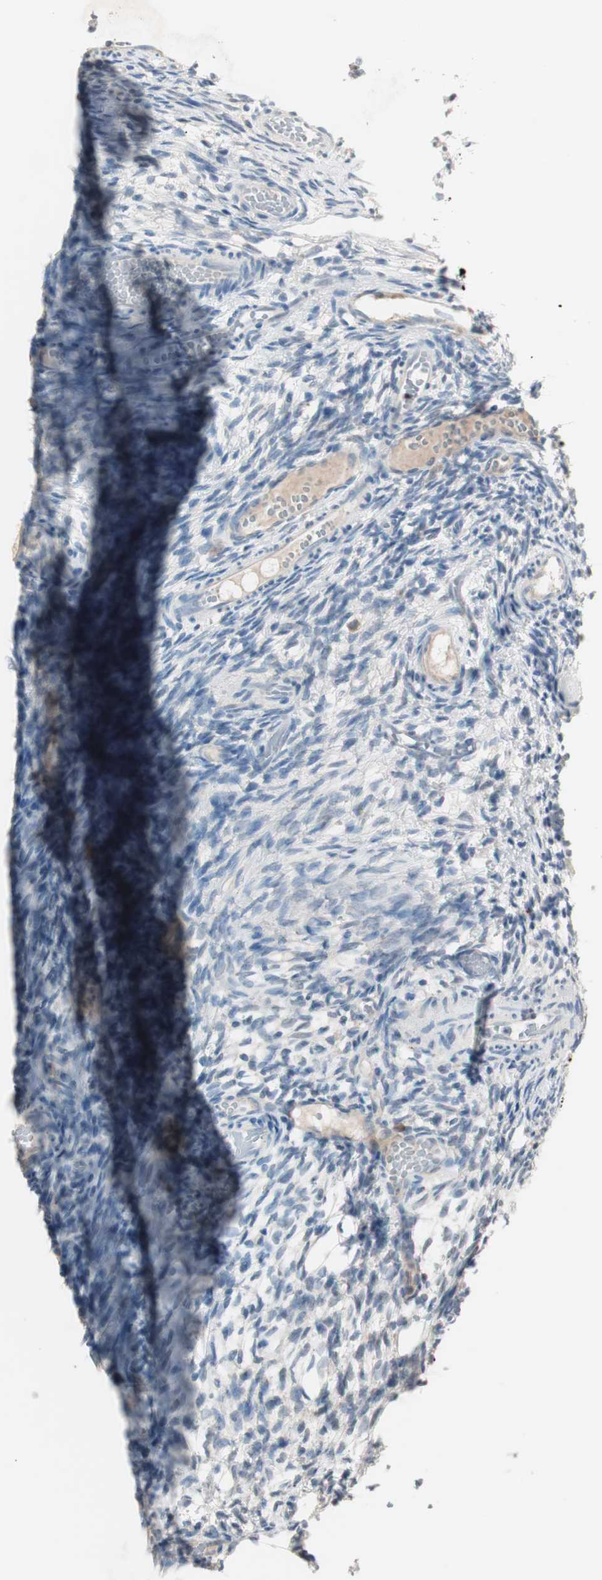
{"staining": {"intensity": "negative", "quantity": "none", "location": "none"}, "tissue": "ovary", "cell_type": "Ovarian stroma cells", "image_type": "normal", "snomed": [{"axis": "morphology", "description": "Normal tissue, NOS"}, {"axis": "topography", "description": "Ovary"}], "caption": "IHC of unremarkable human ovary demonstrates no positivity in ovarian stroma cells. Nuclei are stained in blue.", "gene": "KHK", "patient": {"sex": "female", "age": 35}}